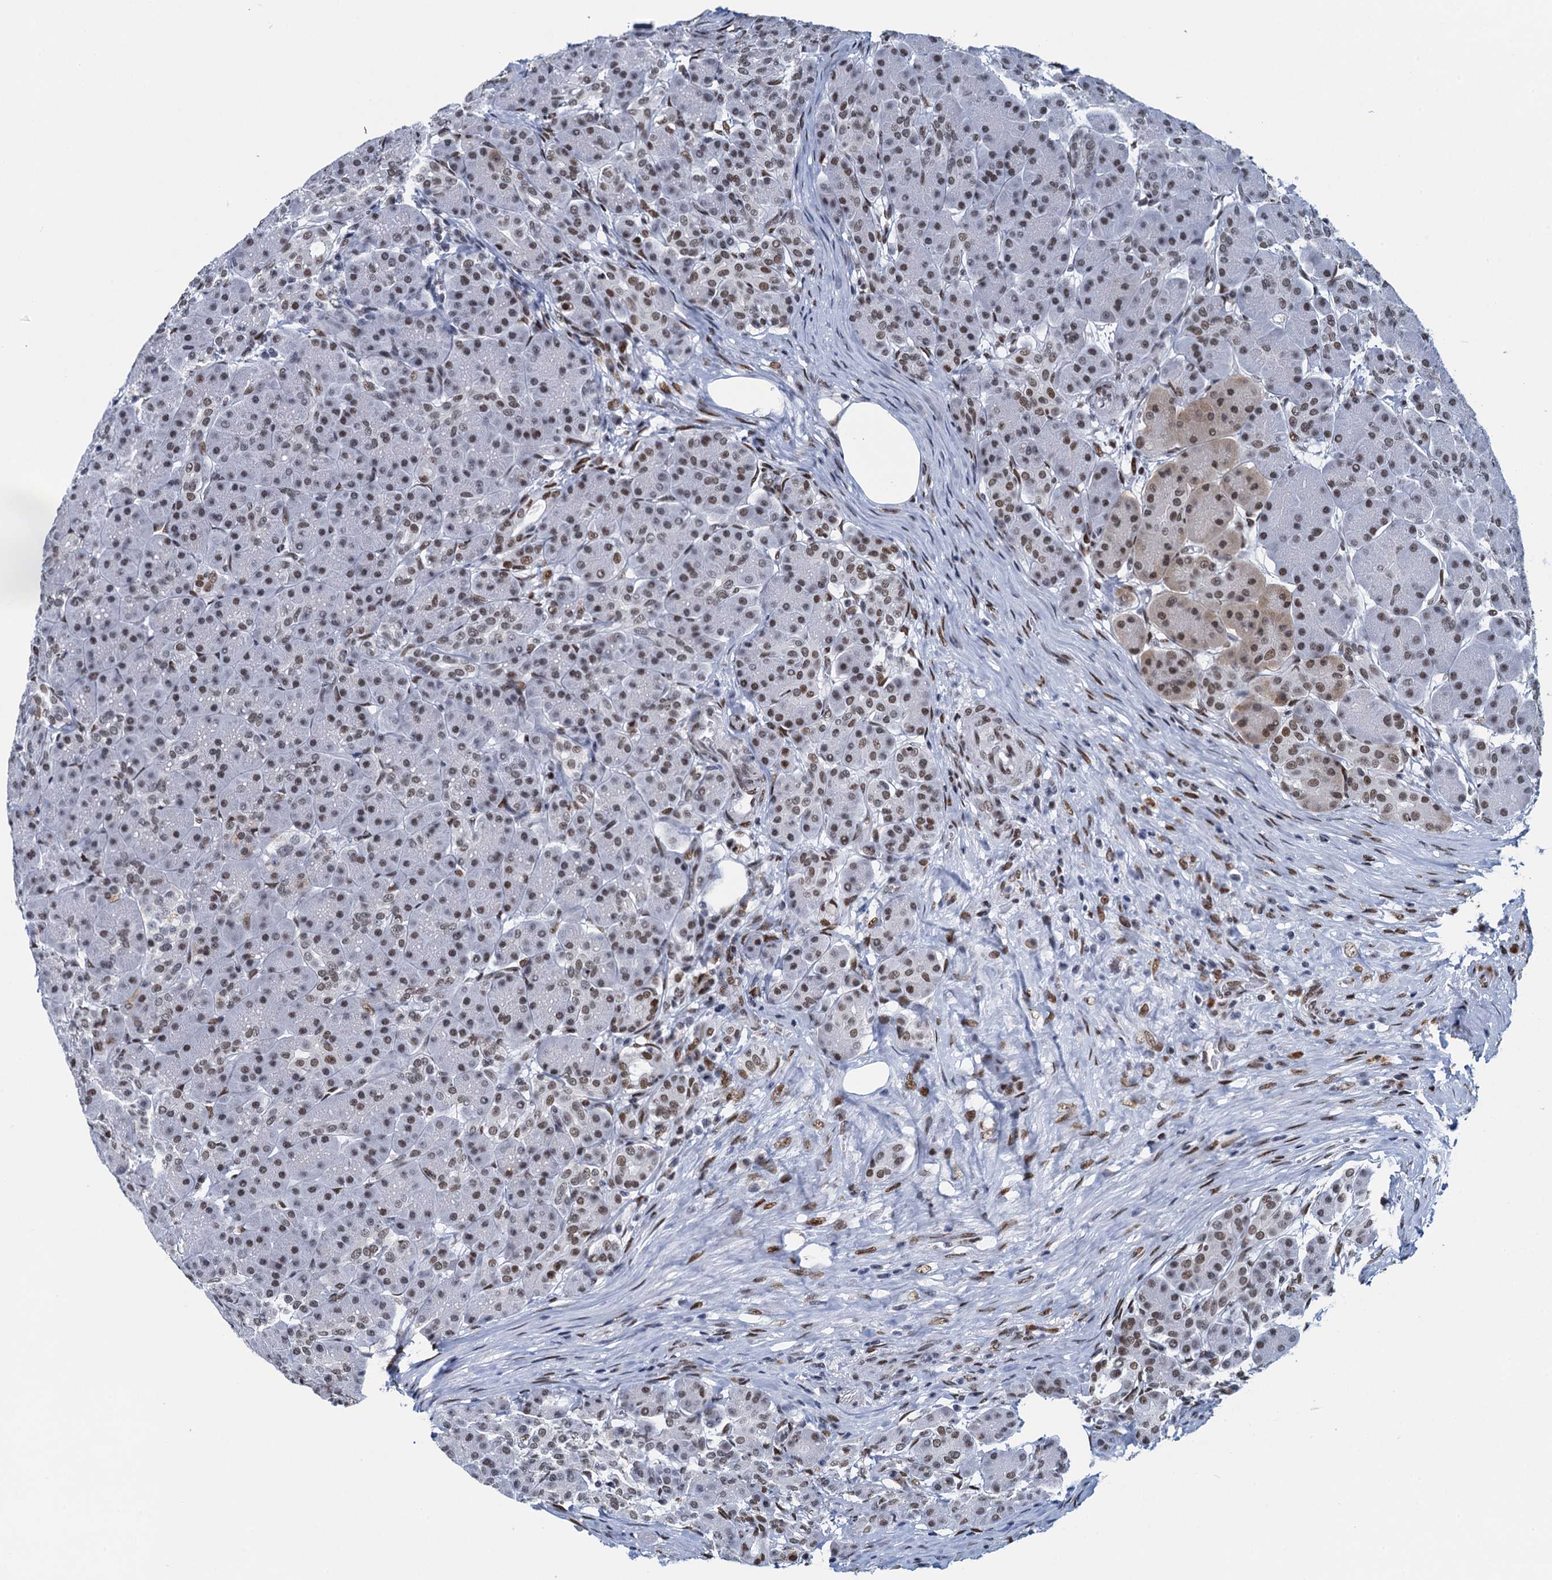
{"staining": {"intensity": "moderate", "quantity": "25%-75%", "location": "nuclear"}, "tissue": "pancreas", "cell_type": "Exocrine glandular cells", "image_type": "normal", "snomed": [{"axis": "morphology", "description": "Normal tissue, NOS"}, {"axis": "topography", "description": "Pancreas"}], "caption": "A high-resolution histopathology image shows immunohistochemistry (IHC) staining of unremarkable pancreas, which reveals moderate nuclear staining in about 25%-75% of exocrine glandular cells. Using DAB (3,3'-diaminobenzidine) (brown) and hematoxylin (blue) stains, captured at high magnification using brightfield microscopy.", "gene": "HNRNPUL2", "patient": {"sex": "male", "age": 63}}